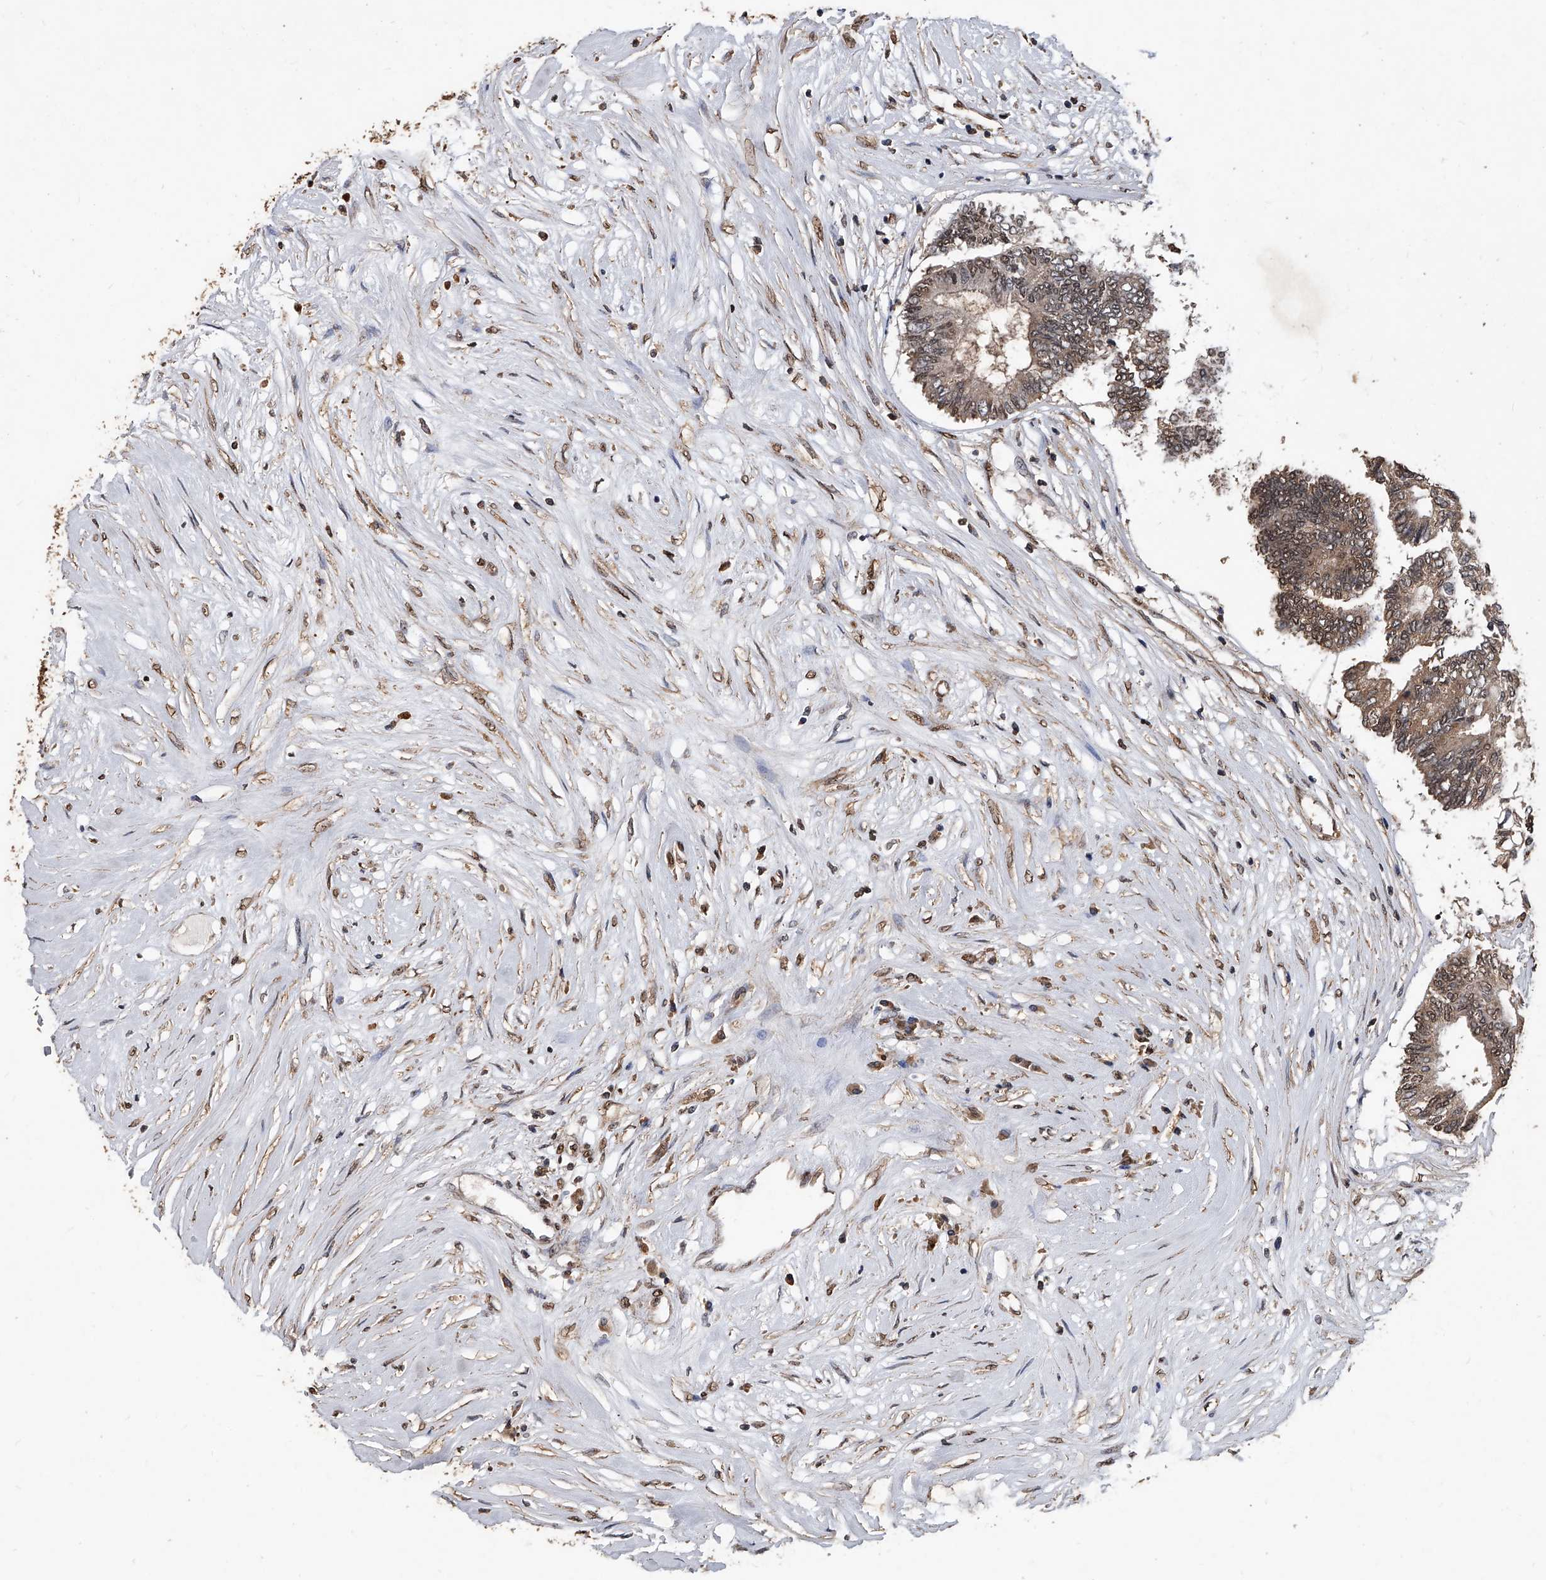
{"staining": {"intensity": "moderate", "quantity": ">75%", "location": "cytoplasmic/membranous,nuclear"}, "tissue": "colorectal cancer", "cell_type": "Tumor cells", "image_type": "cancer", "snomed": [{"axis": "morphology", "description": "Adenocarcinoma, NOS"}, {"axis": "topography", "description": "Rectum"}], "caption": "Protein analysis of colorectal adenocarcinoma tissue shows moderate cytoplasmic/membranous and nuclear positivity in about >75% of tumor cells.", "gene": "FBXL4", "patient": {"sex": "male", "age": 63}}